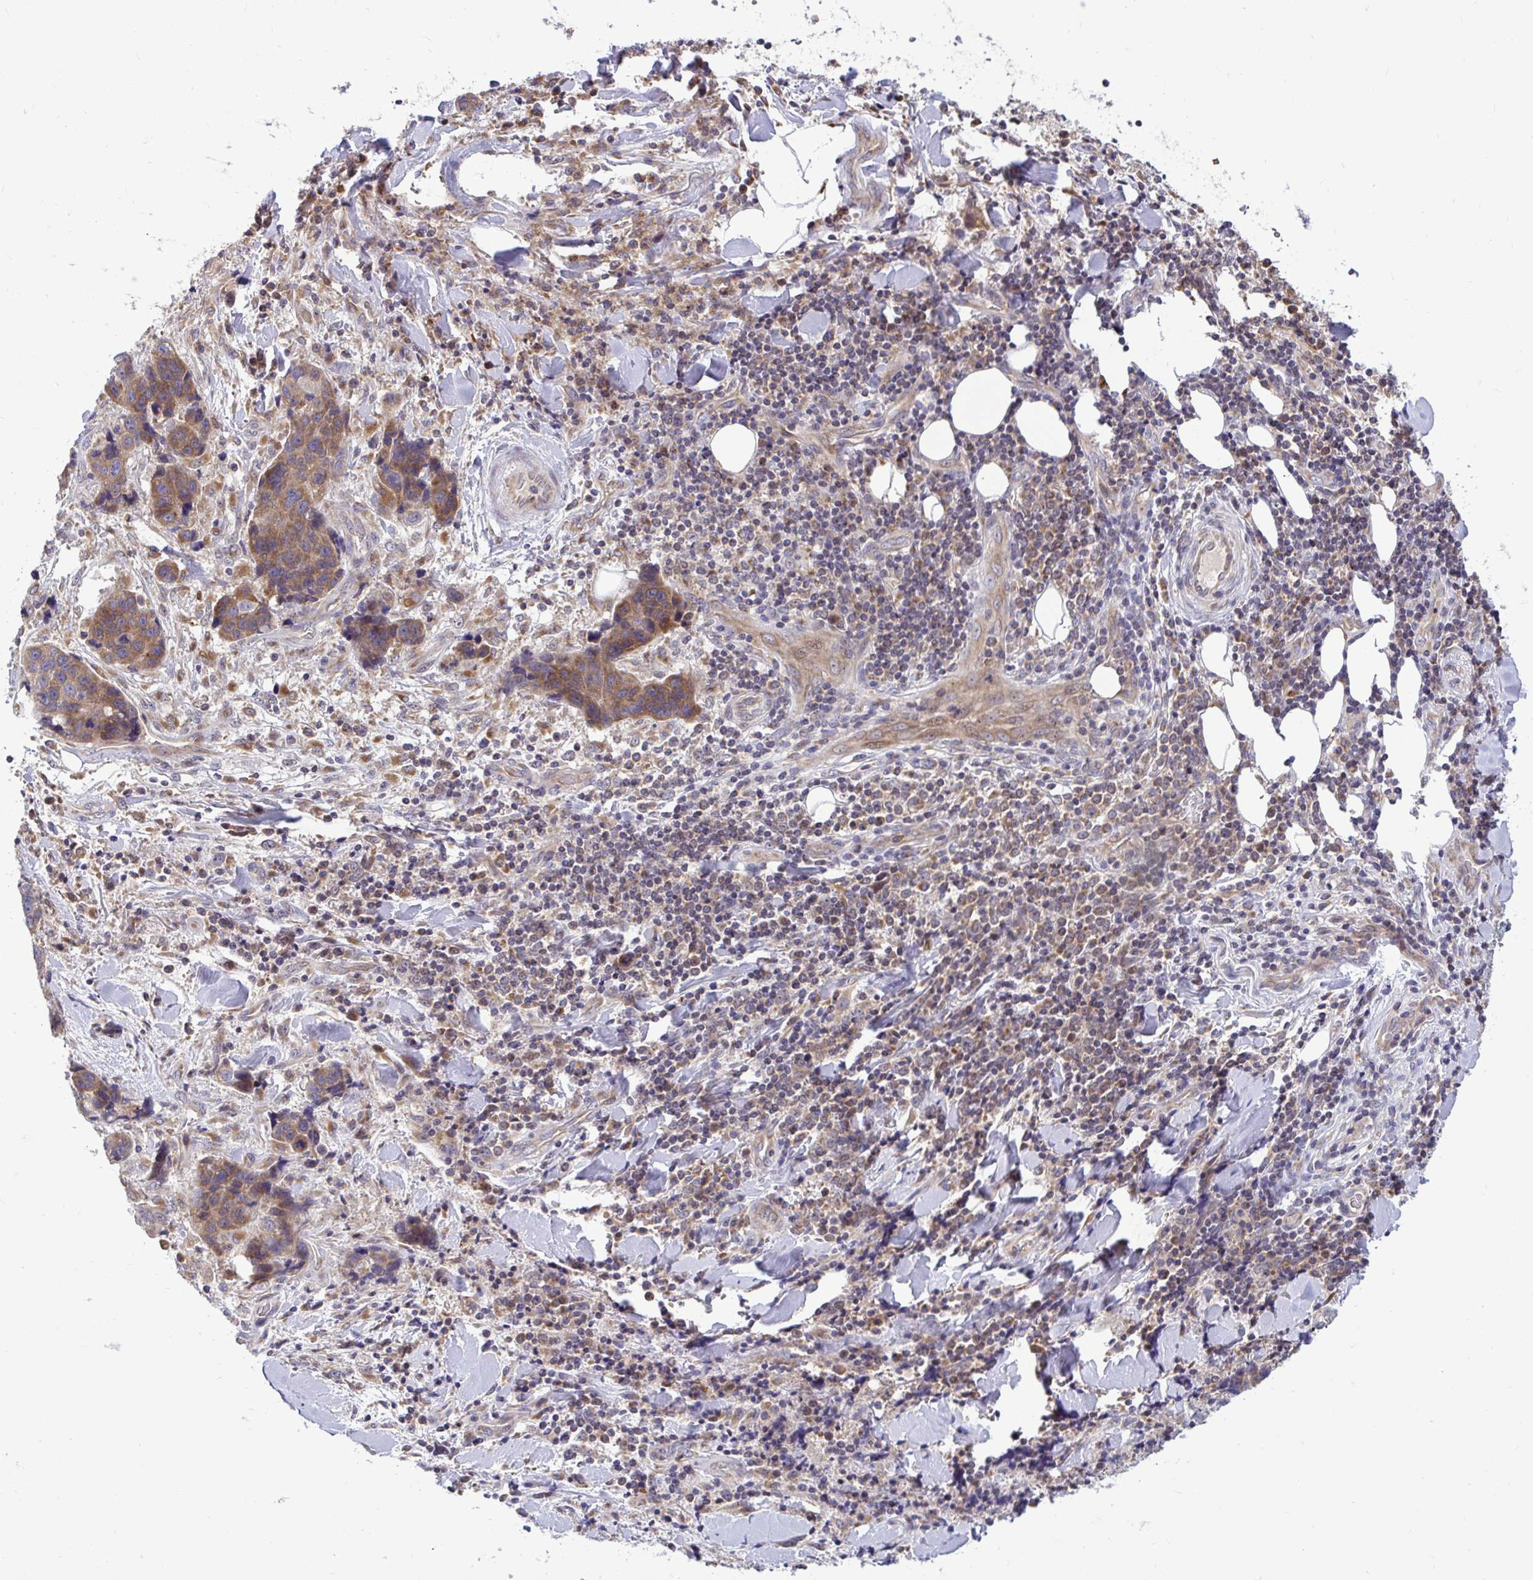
{"staining": {"intensity": "moderate", "quantity": ">75%", "location": "cytoplasmic/membranous"}, "tissue": "lung cancer", "cell_type": "Tumor cells", "image_type": "cancer", "snomed": [{"axis": "morphology", "description": "Squamous cell carcinoma, NOS"}, {"axis": "topography", "description": "Lymph node"}, {"axis": "topography", "description": "Lung"}], "caption": "Lung cancer (squamous cell carcinoma) was stained to show a protein in brown. There is medium levels of moderate cytoplasmic/membranous staining in approximately >75% of tumor cells.", "gene": "VTI1B", "patient": {"sex": "male", "age": 61}}